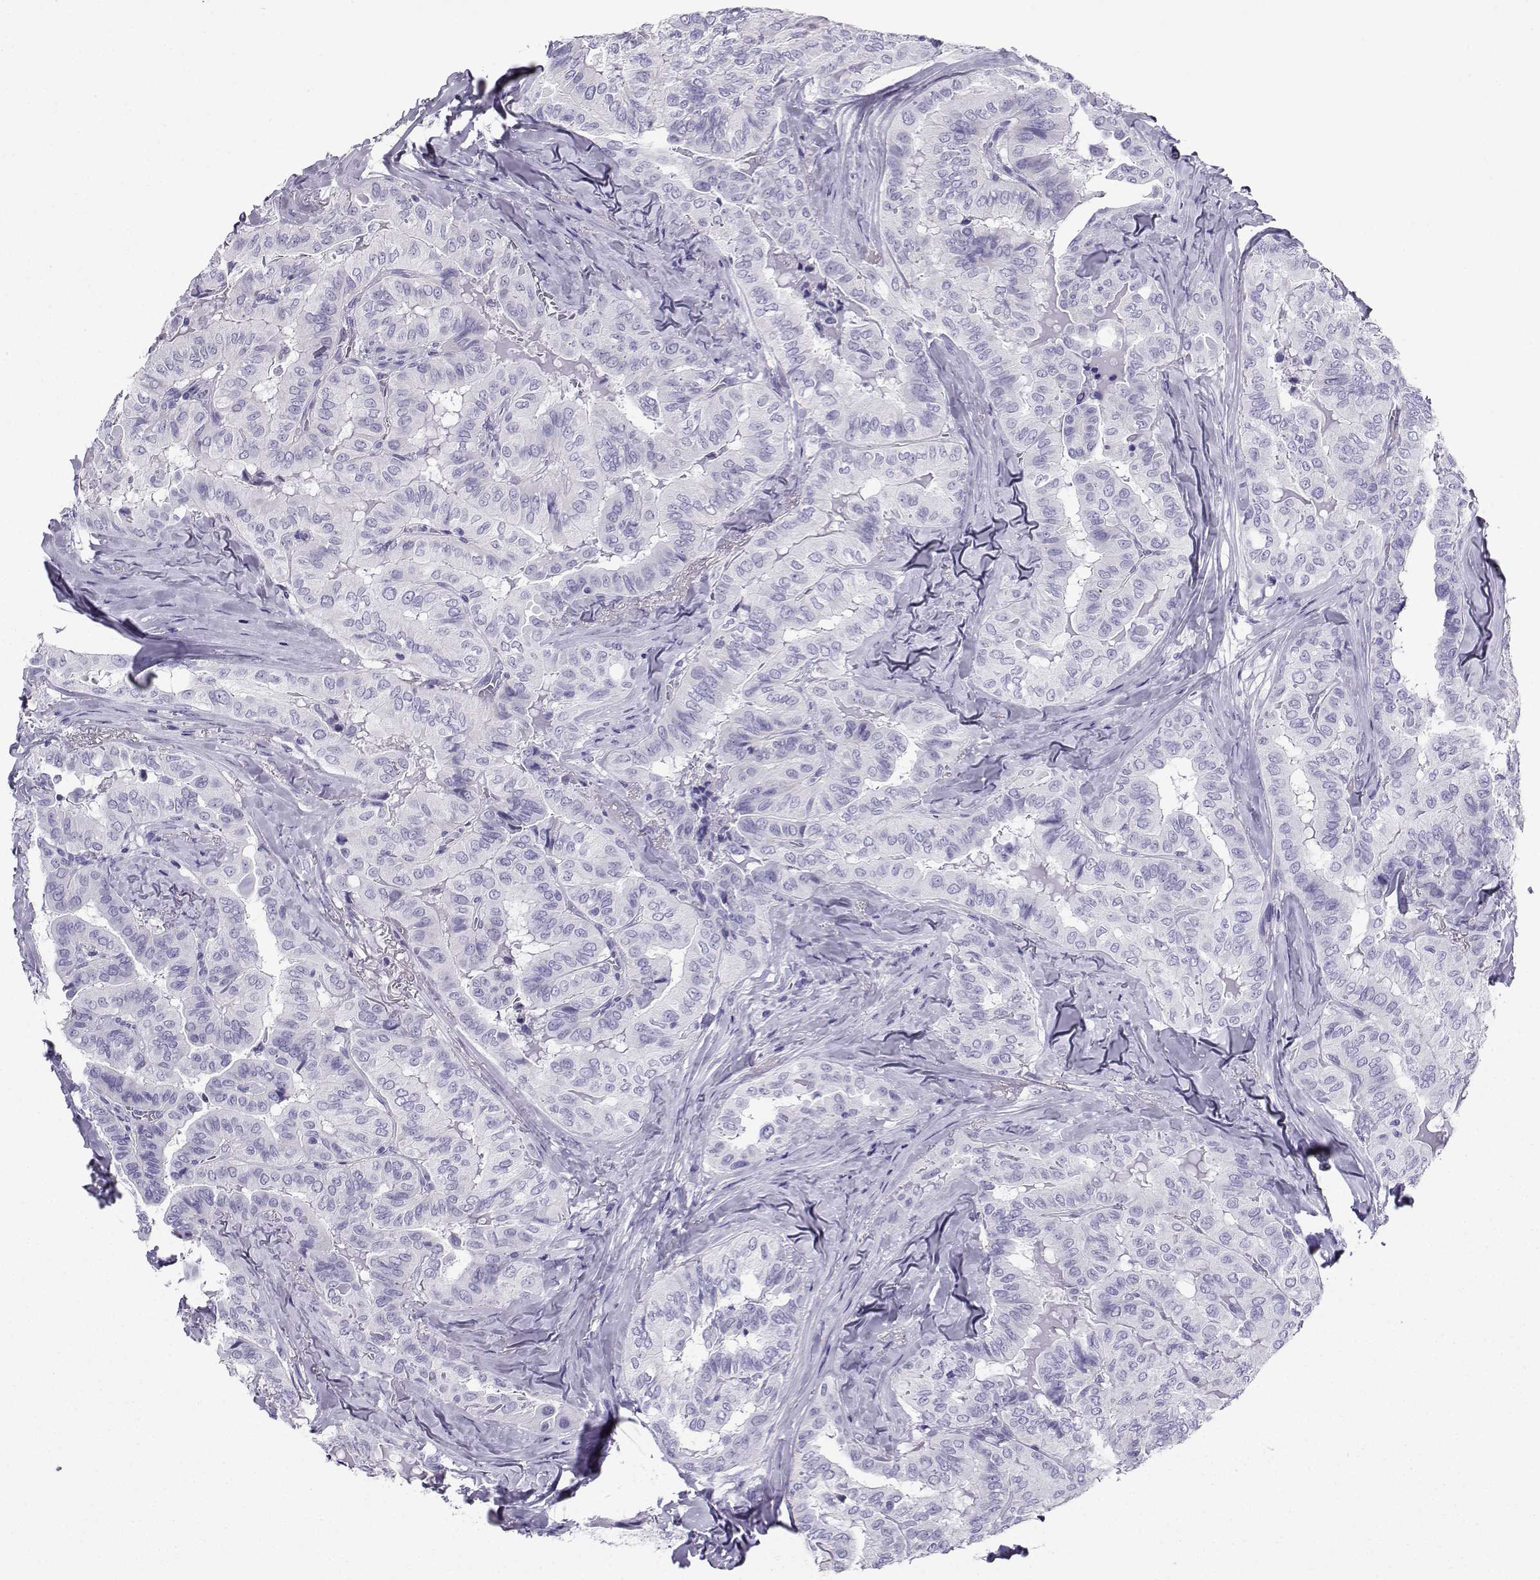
{"staining": {"intensity": "negative", "quantity": "none", "location": "none"}, "tissue": "thyroid cancer", "cell_type": "Tumor cells", "image_type": "cancer", "snomed": [{"axis": "morphology", "description": "Papillary adenocarcinoma, NOS"}, {"axis": "topography", "description": "Thyroid gland"}], "caption": "A high-resolution histopathology image shows IHC staining of thyroid cancer, which displays no significant positivity in tumor cells.", "gene": "CD109", "patient": {"sex": "female", "age": 68}}